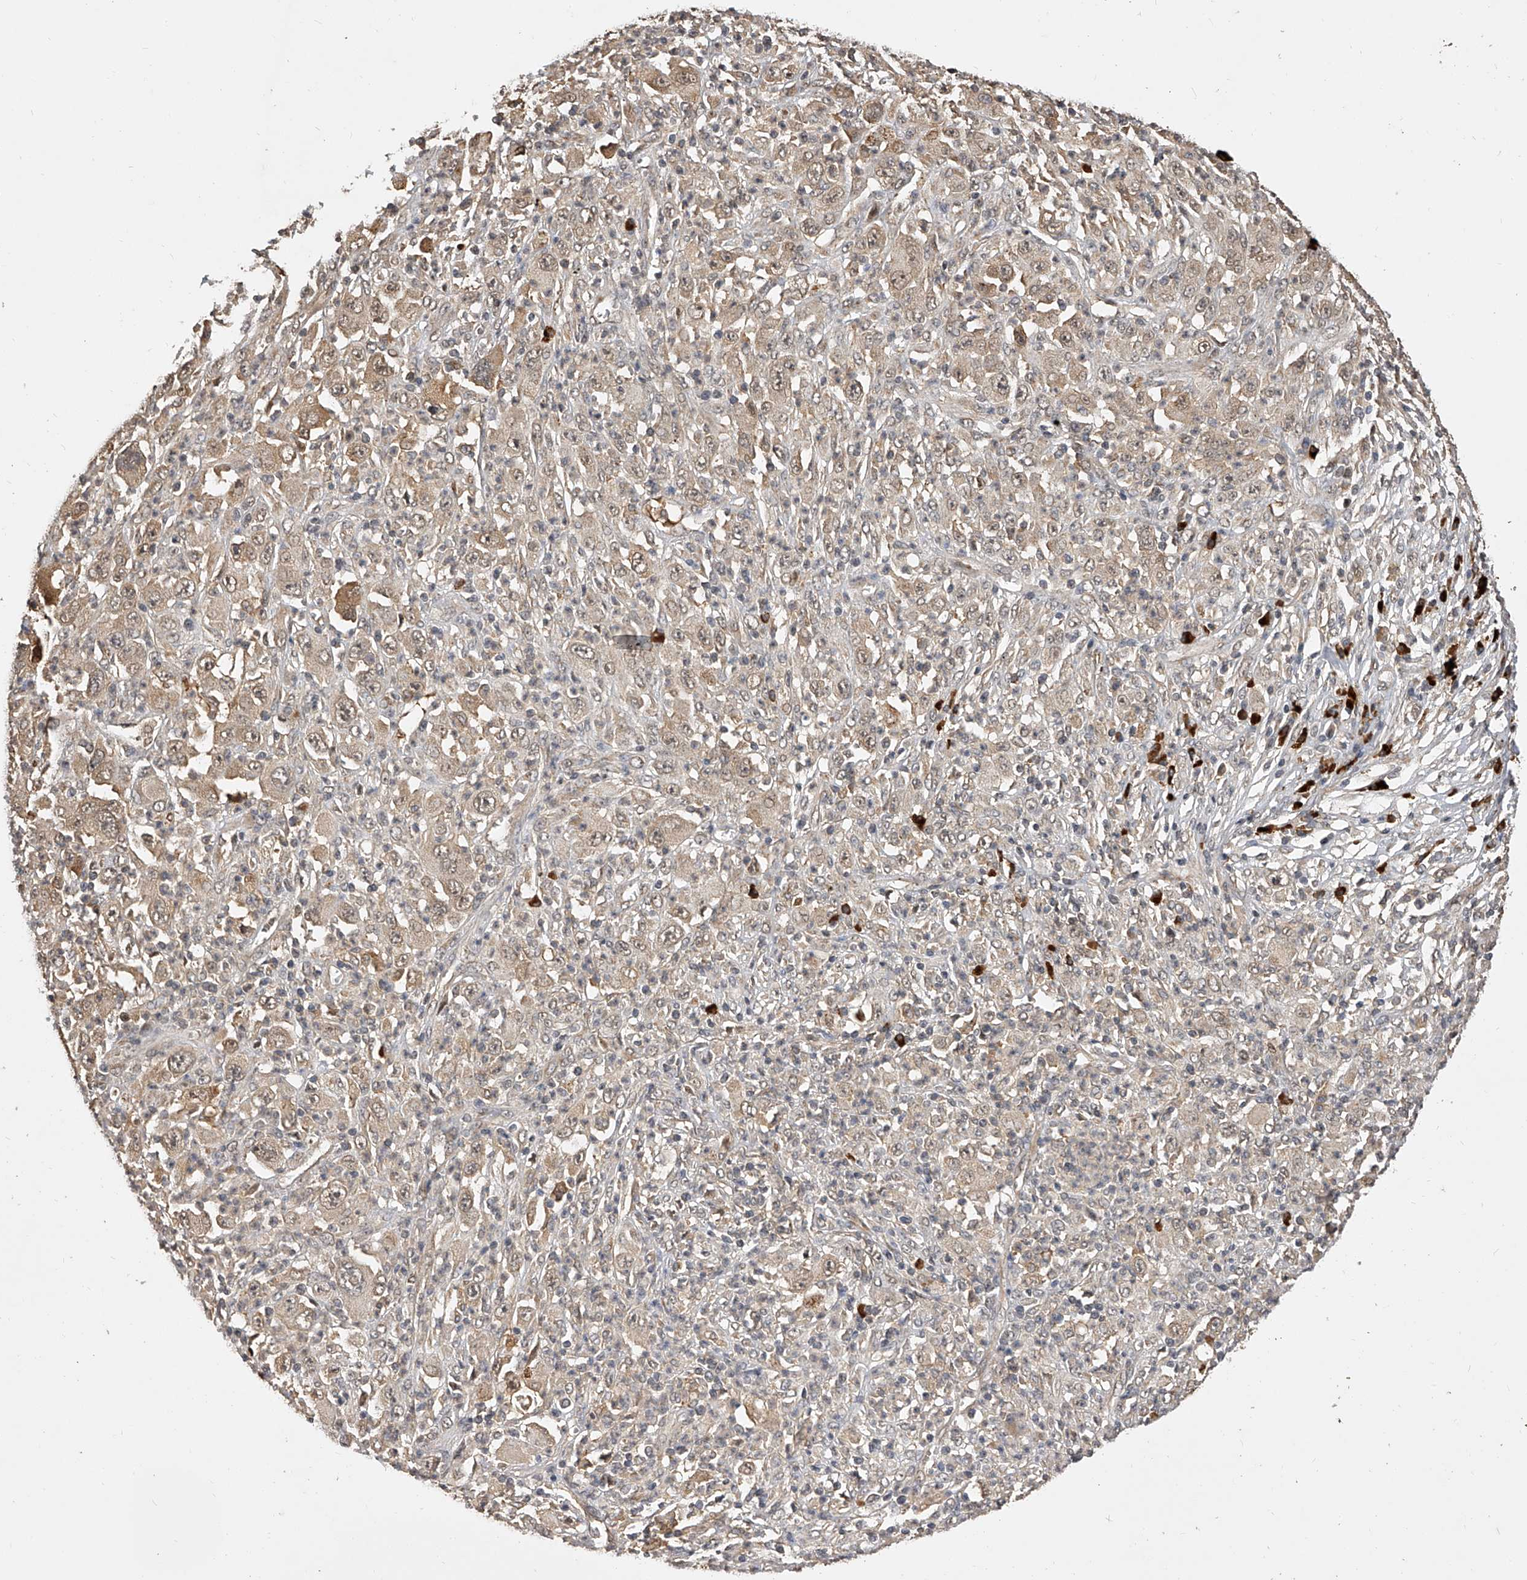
{"staining": {"intensity": "weak", "quantity": ">75%", "location": "cytoplasmic/membranous"}, "tissue": "melanoma", "cell_type": "Tumor cells", "image_type": "cancer", "snomed": [{"axis": "morphology", "description": "Malignant melanoma, Metastatic site"}, {"axis": "topography", "description": "Skin"}], "caption": "IHC of melanoma shows low levels of weak cytoplasmic/membranous expression in approximately >75% of tumor cells.", "gene": "CFAP410", "patient": {"sex": "female", "age": 56}}